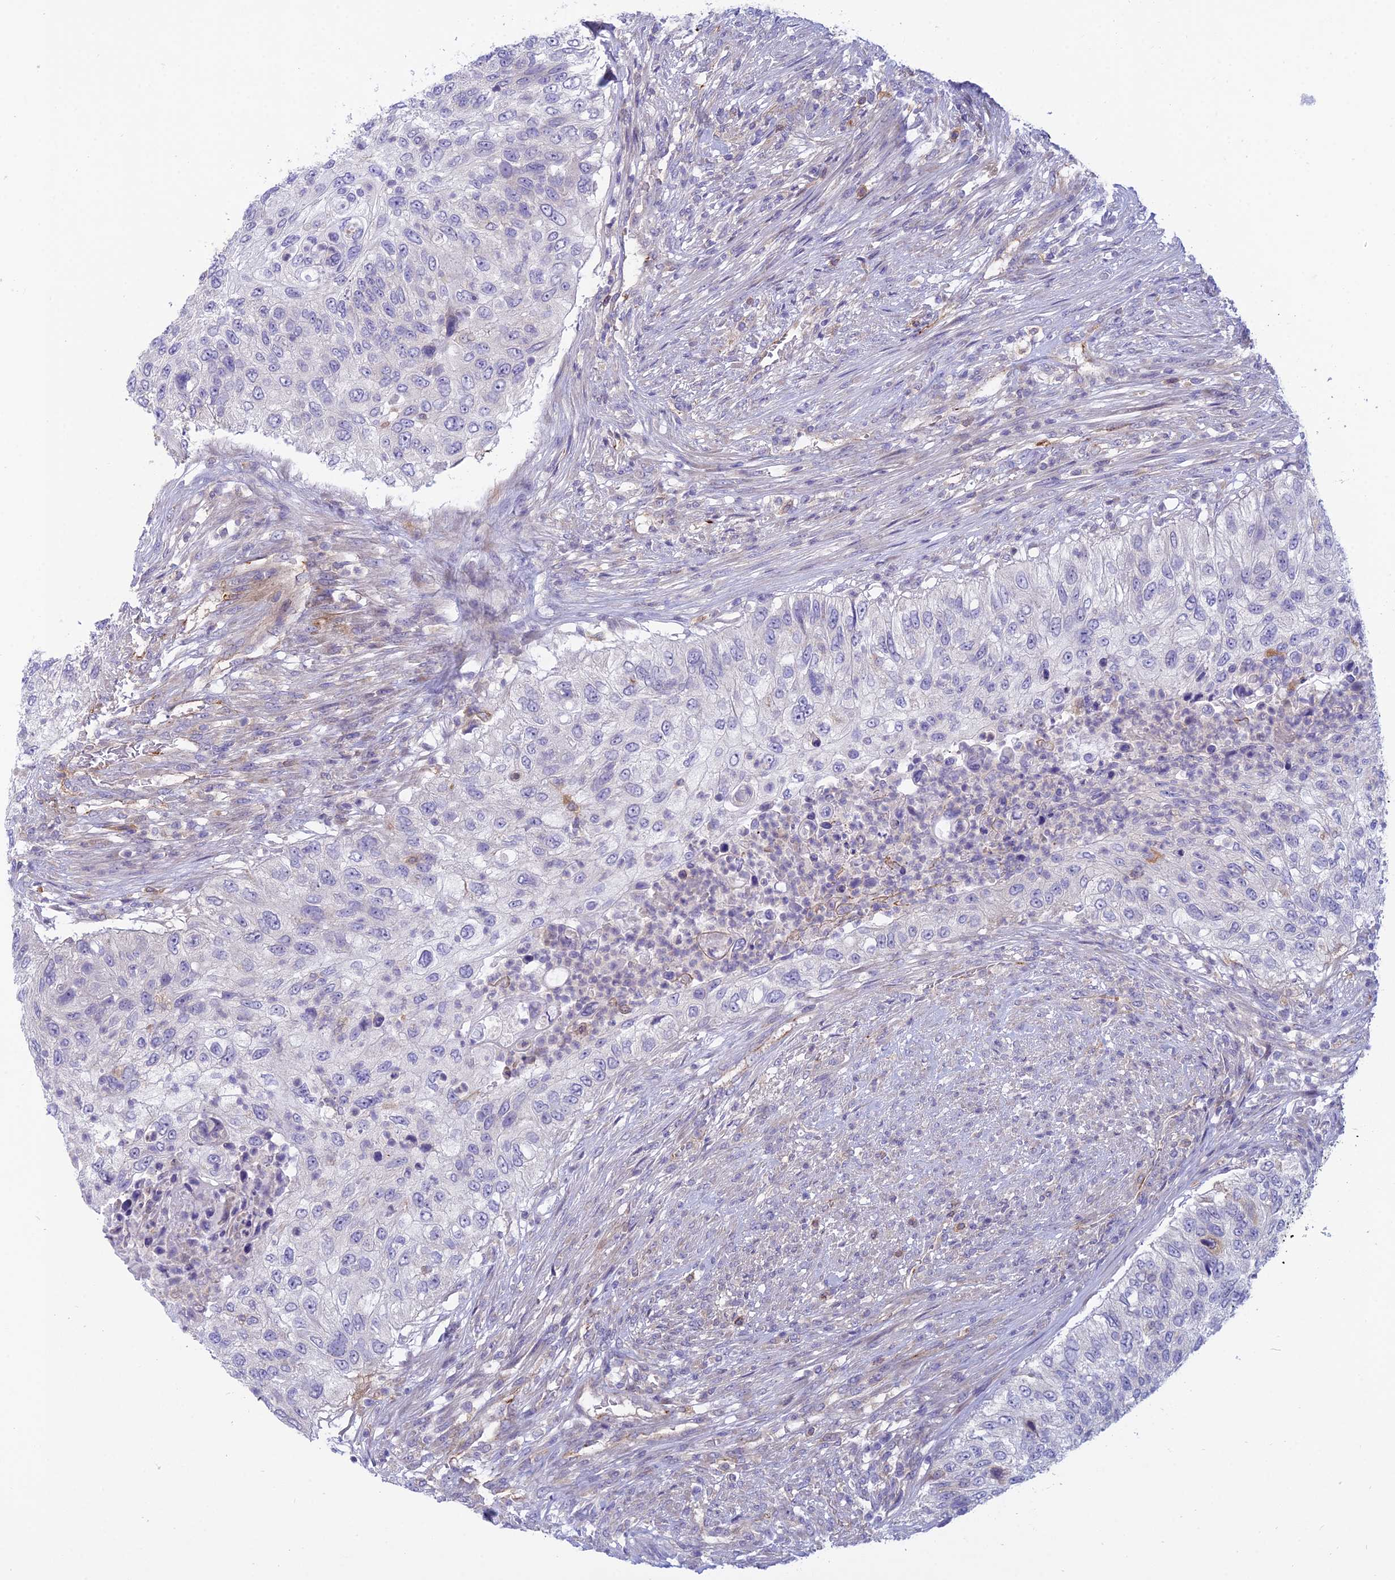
{"staining": {"intensity": "negative", "quantity": "none", "location": "none"}, "tissue": "urothelial cancer", "cell_type": "Tumor cells", "image_type": "cancer", "snomed": [{"axis": "morphology", "description": "Urothelial carcinoma, High grade"}, {"axis": "topography", "description": "Urinary bladder"}], "caption": "Immunohistochemistry (IHC) of human urothelial cancer demonstrates no expression in tumor cells.", "gene": "DUS2", "patient": {"sex": "female", "age": 60}}